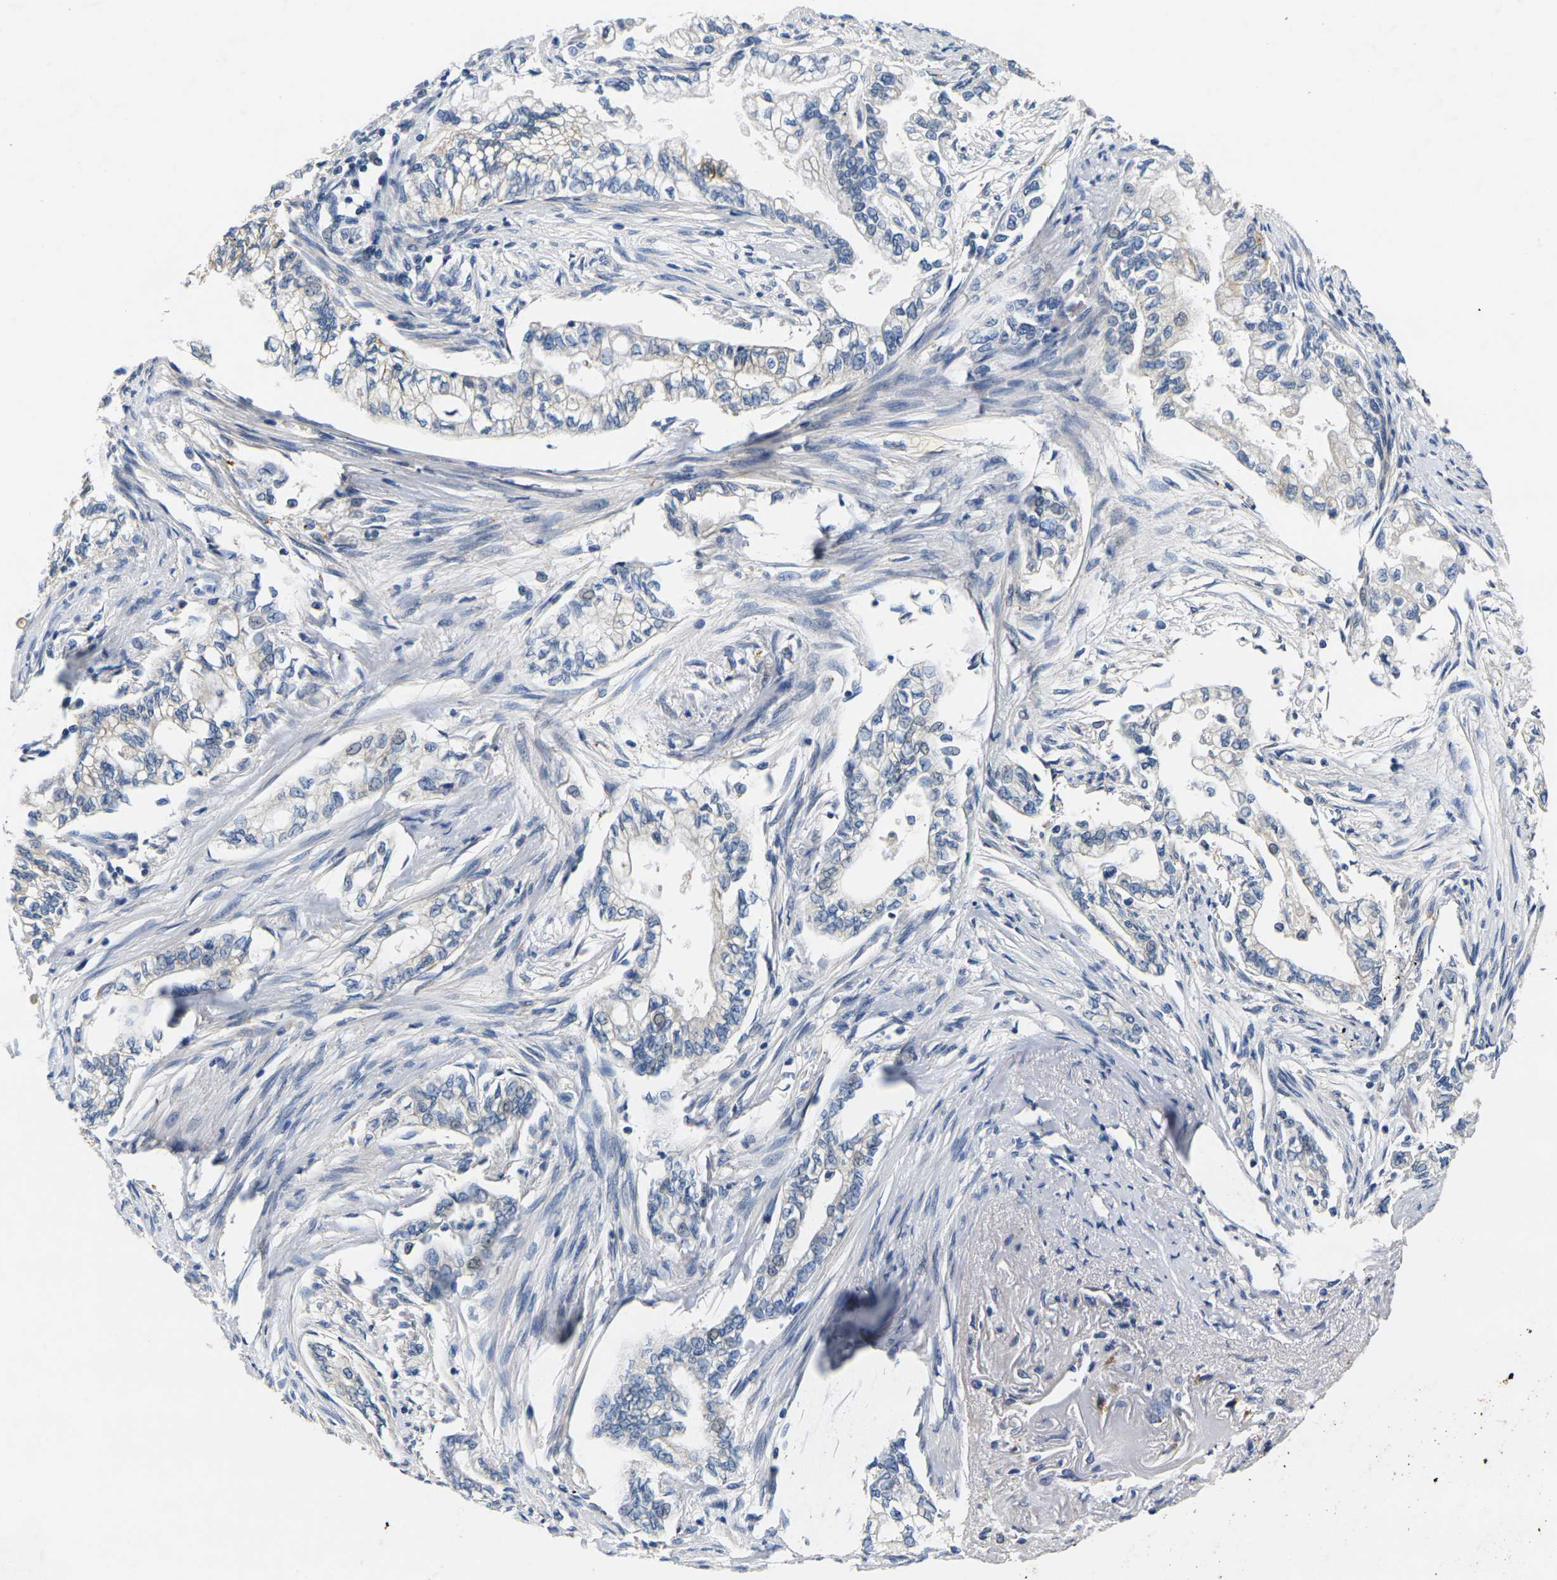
{"staining": {"intensity": "negative", "quantity": "none", "location": "none"}, "tissue": "pancreatic cancer", "cell_type": "Tumor cells", "image_type": "cancer", "snomed": [{"axis": "morphology", "description": "Normal tissue, NOS"}, {"axis": "topography", "description": "Pancreas"}], "caption": "A high-resolution histopathology image shows immunohistochemistry (IHC) staining of pancreatic cancer, which displays no significant expression in tumor cells.", "gene": "NOCT", "patient": {"sex": "male", "age": 42}}